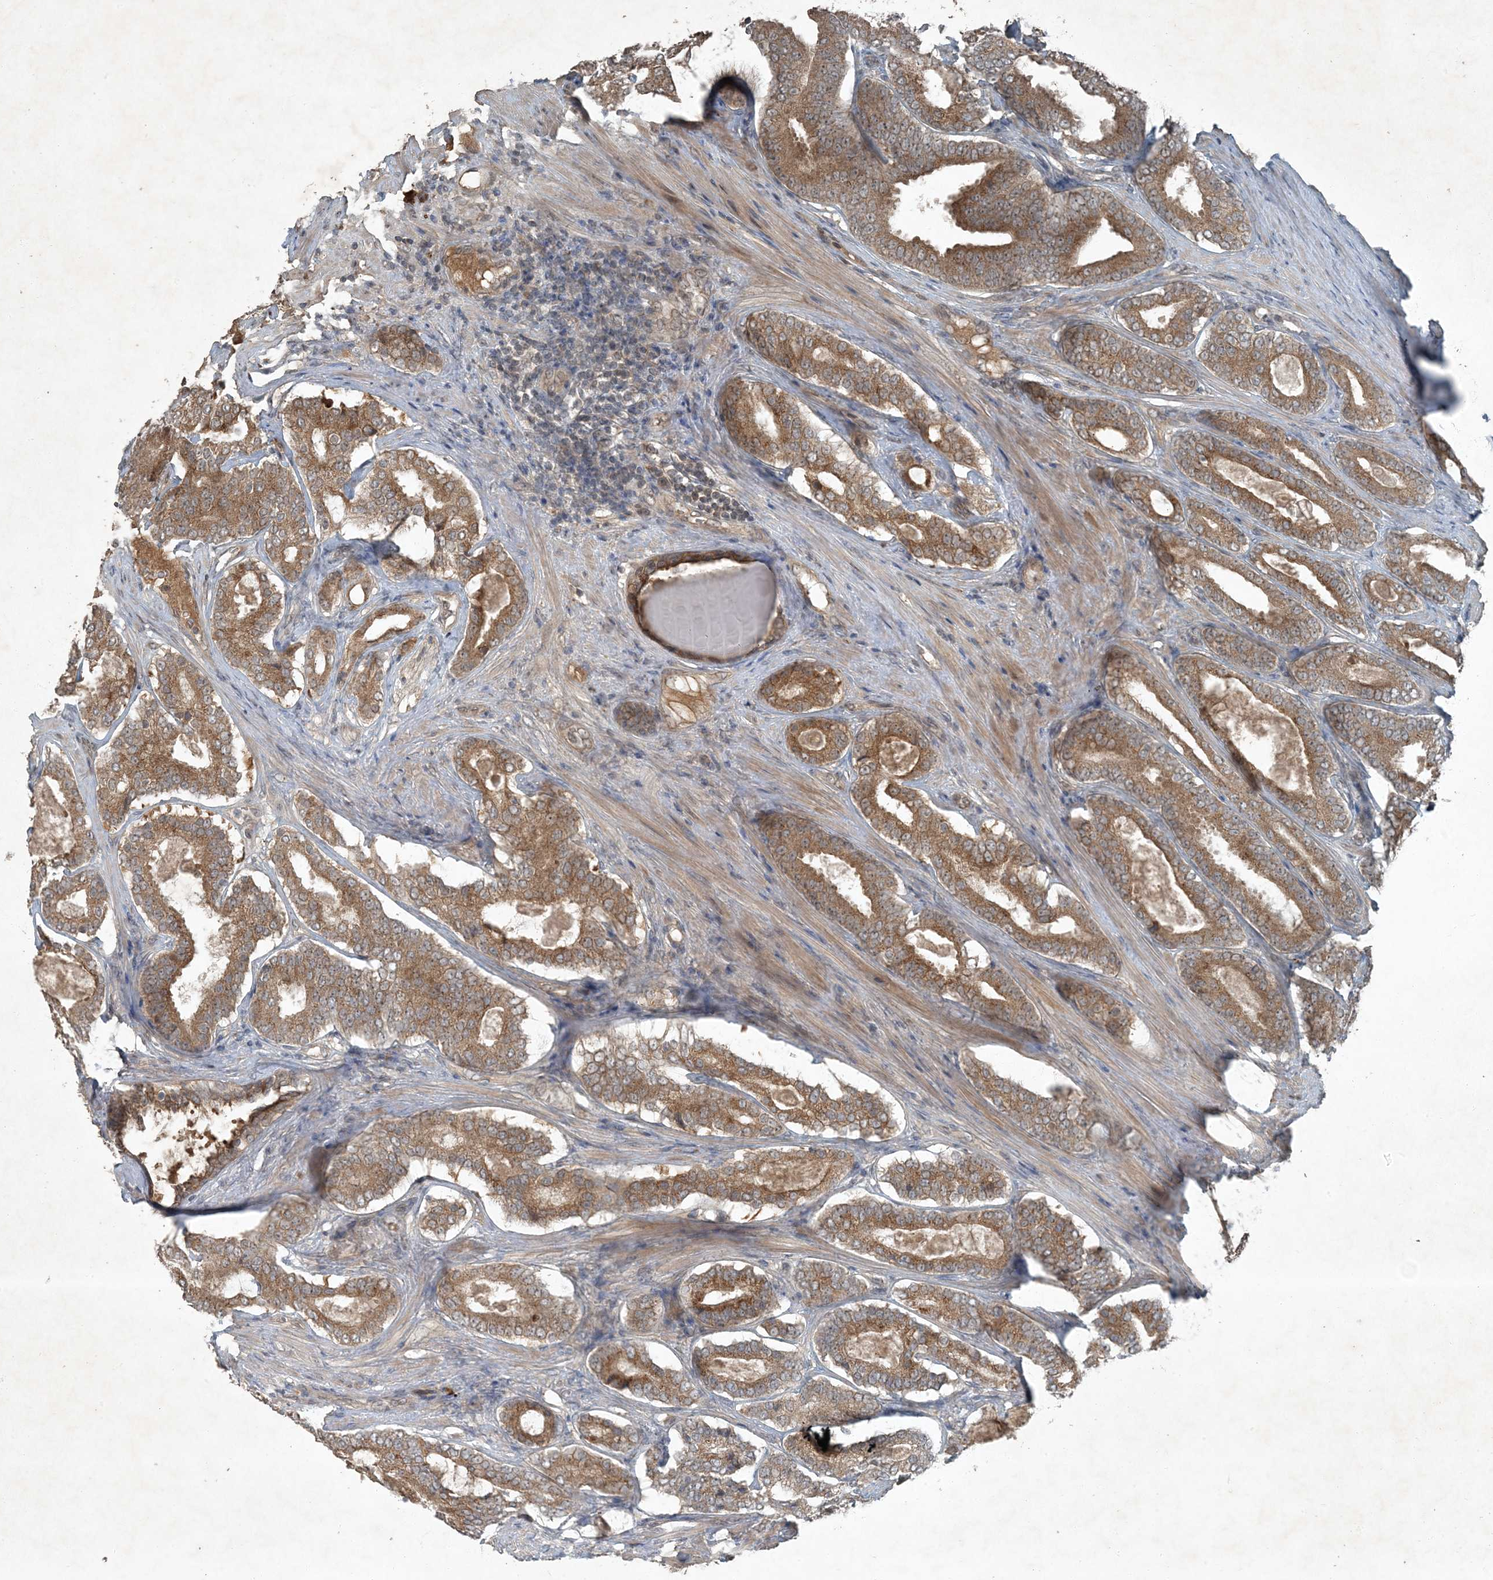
{"staining": {"intensity": "moderate", "quantity": ">75%", "location": "cytoplasmic/membranous"}, "tissue": "prostate cancer", "cell_type": "Tumor cells", "image_type": "cancer", "snomed": [{"axis": "morphology", "description": "Adenocarcinoma, High grade"}, {"axis": "topography", "description": "Prostate"}], "caption": "An immunohistochemistry histopathology image of neoplastic tissue is shown. Protein staining in brown labels moderate cytoplasmic/membranous positivity in prostate adenocarcinoma (high-grade) within tumor cells.", "gene": "MDN1", "patient": {"sex": "male", "age": 60}}